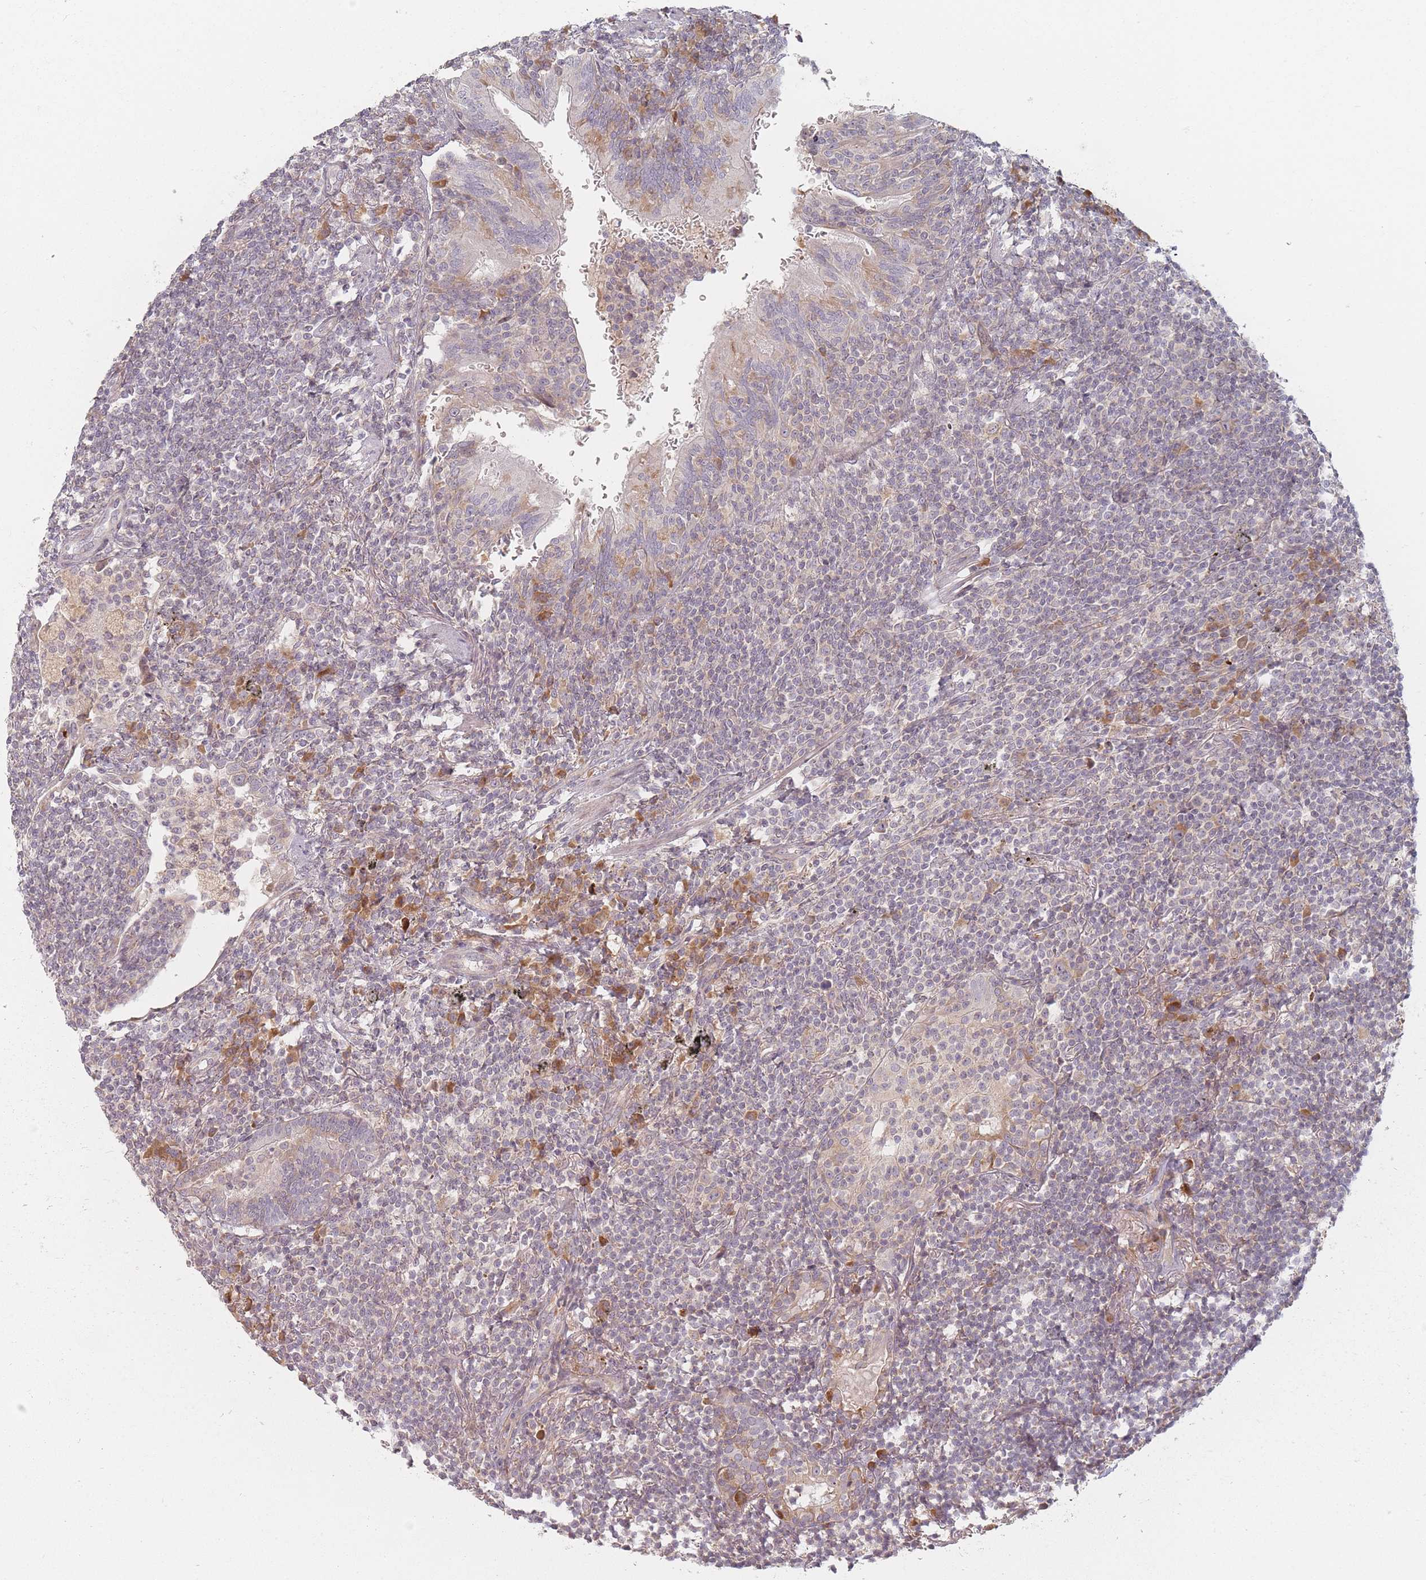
{"staining": {"intensity": "negative", "quantity": "none", "location": "none"}, "tissue": "lymphoma", "cell_type": "Tumor cells", "image_type": "cancer", "snomed": [{"axis": "morphology", "description": "Malignant lymphoma, non-Hodgkin's type, Low grade"}, {"axis": "topography", "description": "Lung"}], "caption": "A high-resolution micrograph shows immunohistochemistry staining of lymphoma, which demonstrates no significant positivity in tumor cells. (IHC, brightfield microscopy, high magnification).", "gene": "ZKSCAN7", "patient": {"sex": "female", "age": 71}}